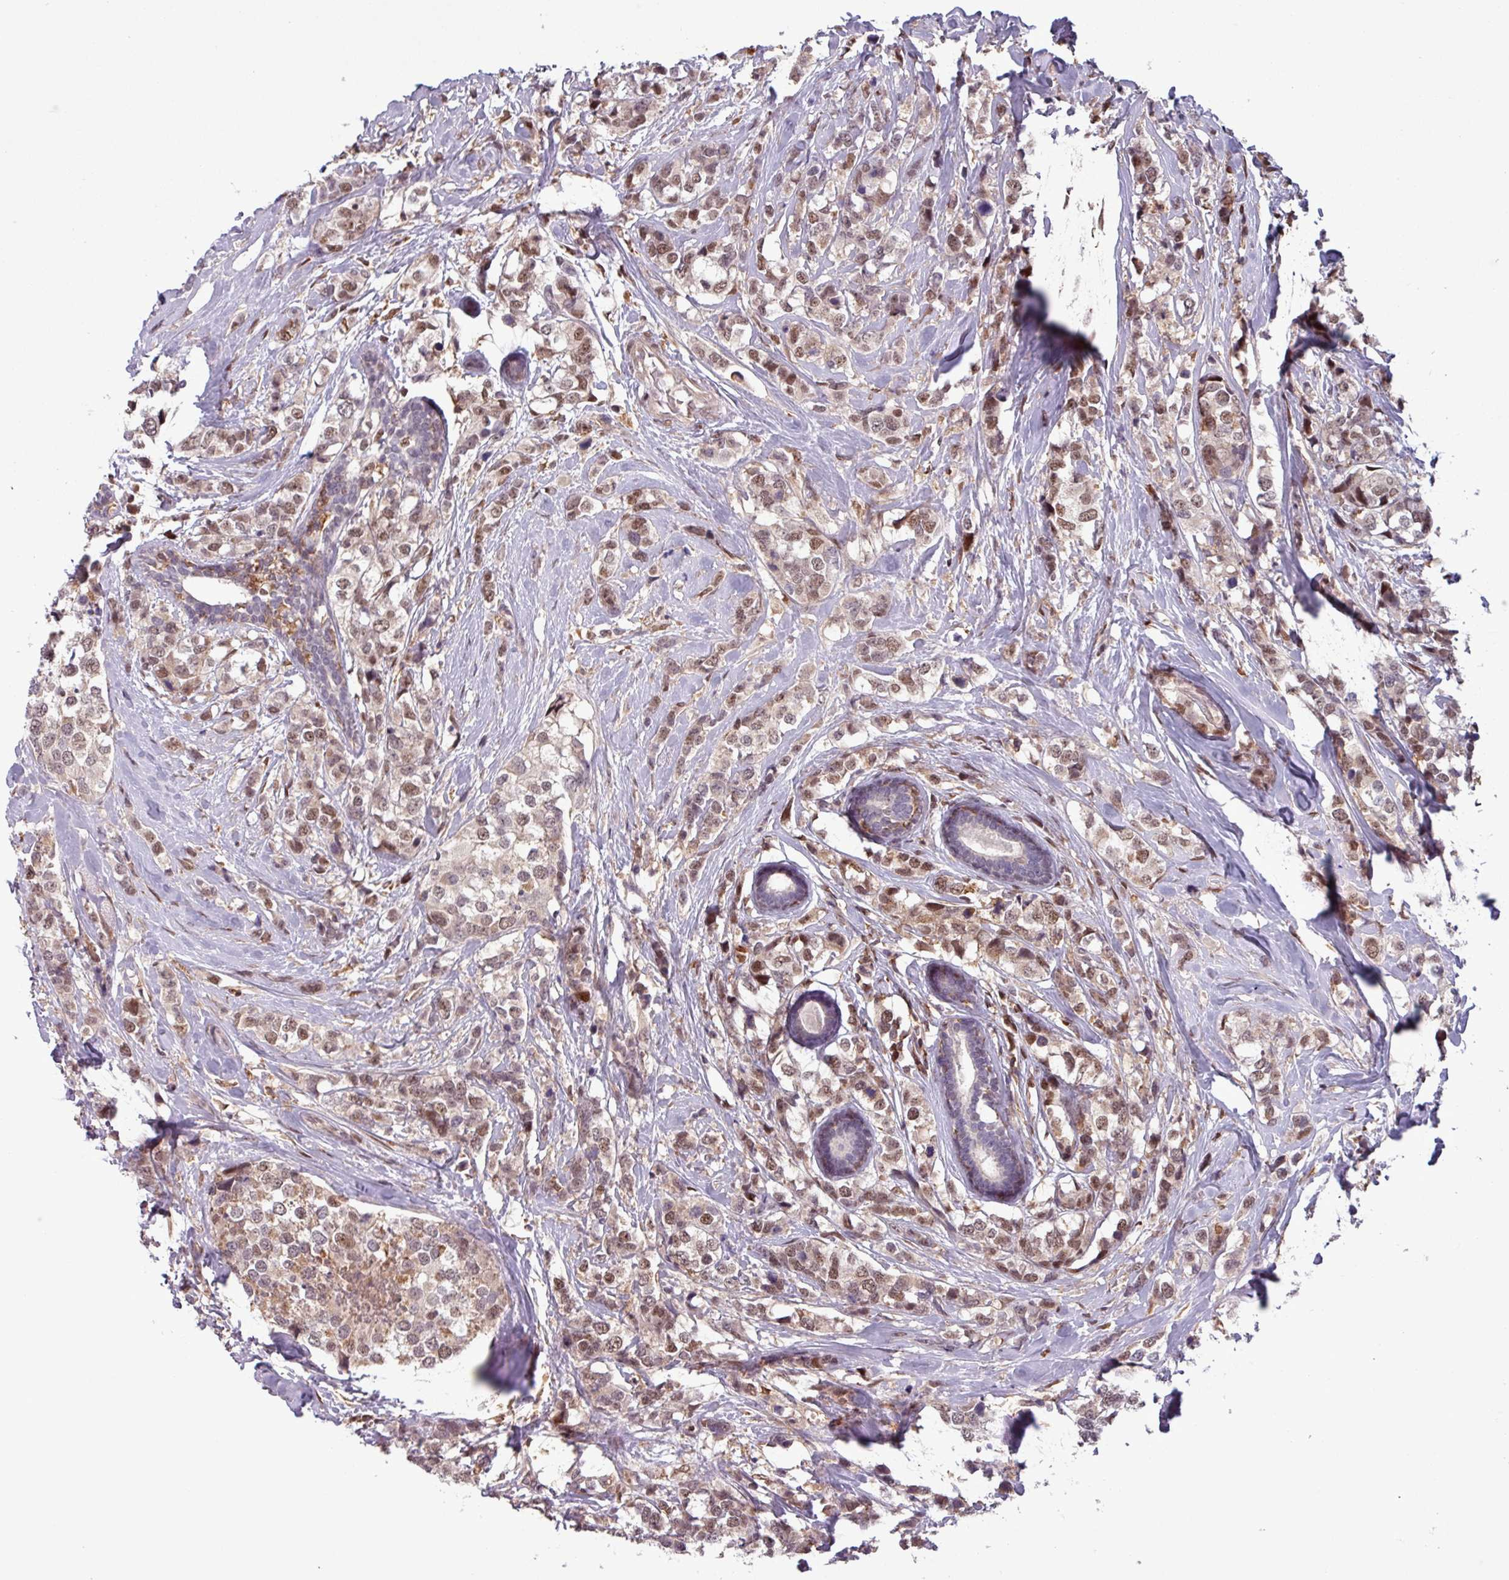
{"staining": {"intensity": "moderate", "quantity": ">75%", "location": "nuclear"}, "tissue": "breast cancer", "cell_type": "Tumor cells", "image_type": "cancer", "snomed": [{"axis": "morphology", "description": "Lobular carcinoma"}, {"axis": "topography", "description": "Breast"}], "caption": "Breast lobular carcinoma stained with a brown dye exhibits moderate nuclear positive positivity in about >75% of tumor cells.", "gene": "PRRX1", "patient": {"sex": "female", "age": 59}}